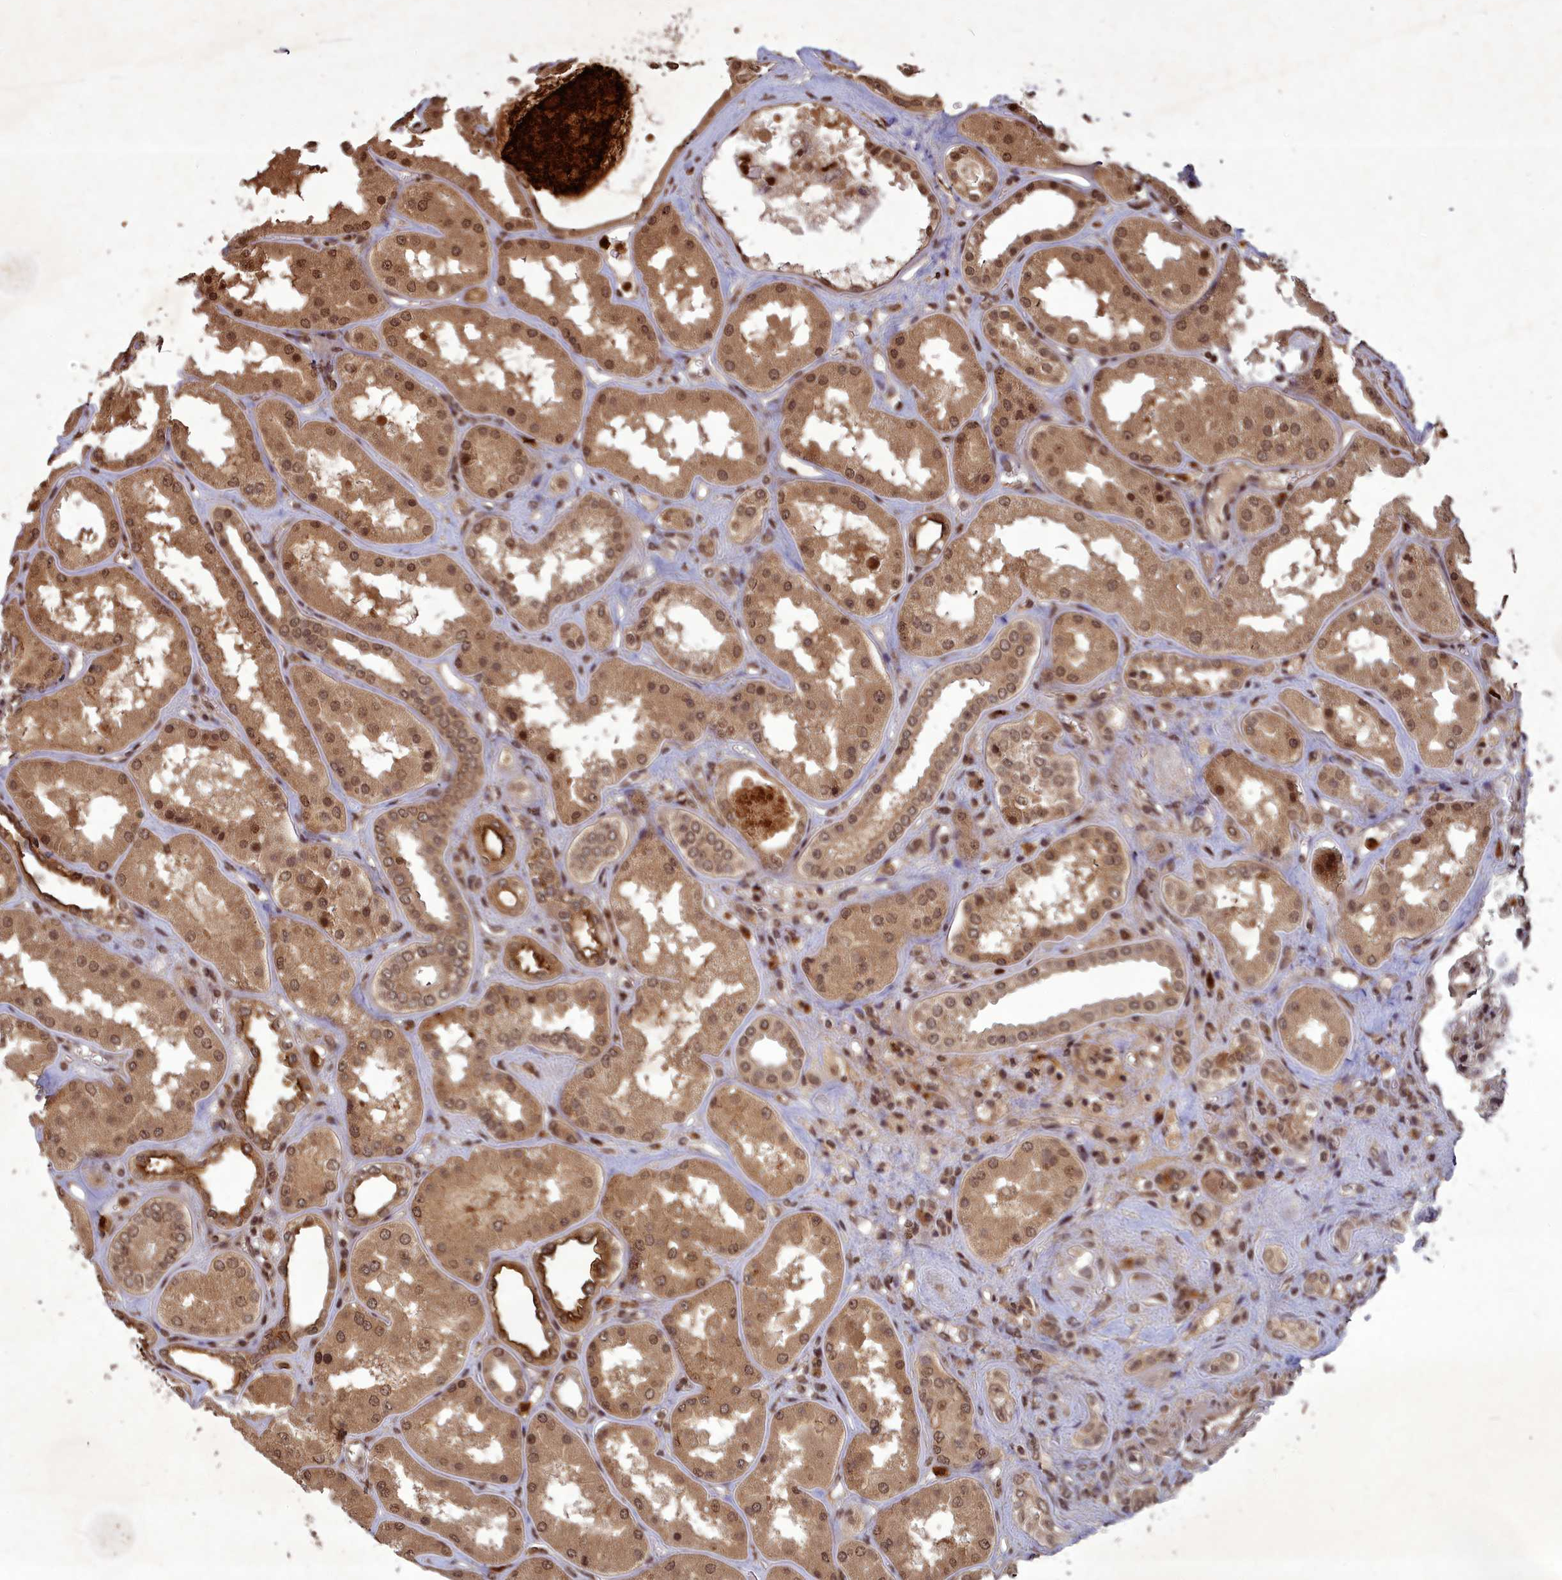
{"staining": {"intensity": "moderate", "quantity": ">75%", "location": "nuclear"}, "tissue": "kidney", "cell_type": "Cells in glomeruli", "image_type": "normal", "snomed": [{"axis": "morphology", "description": "Normal tissue, NOS"}, {"axis": "topography", "description": "Kidney"}], "caption": "Protein positivity by immunohistochemistry (IHC) demonstrates moderate nuclear staining in about >75% of cells in glomeruli in normal kidney.", "gene": "SRMS", "patient": {"sex": "female", "age": 56}}